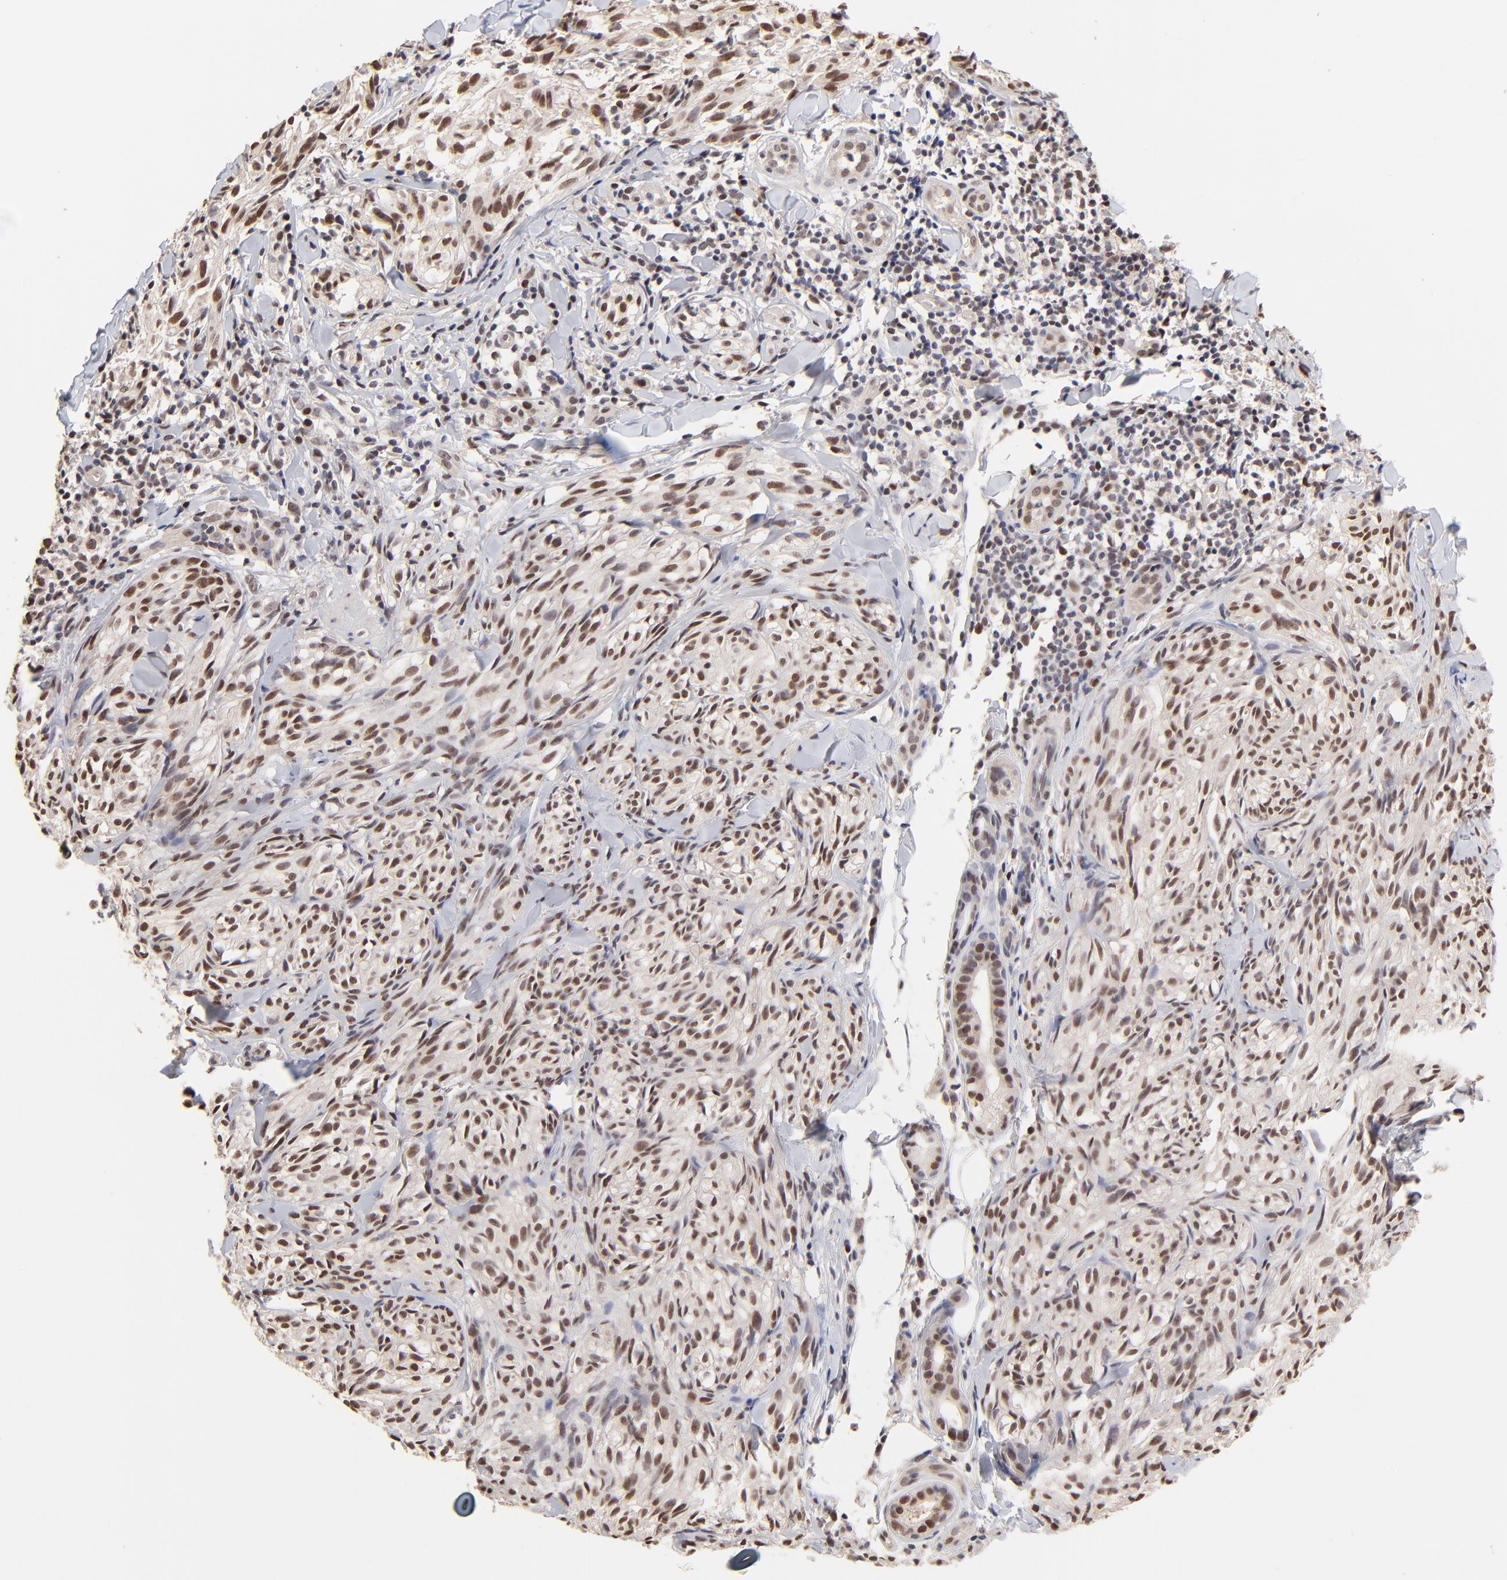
{"staining": {"intensity": "moderate", "quantity": ">75%", "location": "nuclear"}, "tissue": "melanoma", "cell_type": "Tumor cells", "image_type": "cancer", "snomed": [{"axis": "morphology", "description": "Malignant melanoma, Metastatic site"}, {"axis": "topography", "description": "Skin"}], "caption": "Malignant melanoma (metastatic site) tissue displays moderate nuclear positivity in approximately >75% of tumor cells, visualized by immunohistochemistry.", "gene": "DSN1", "patient": {"sex": "female", "age": 66}}